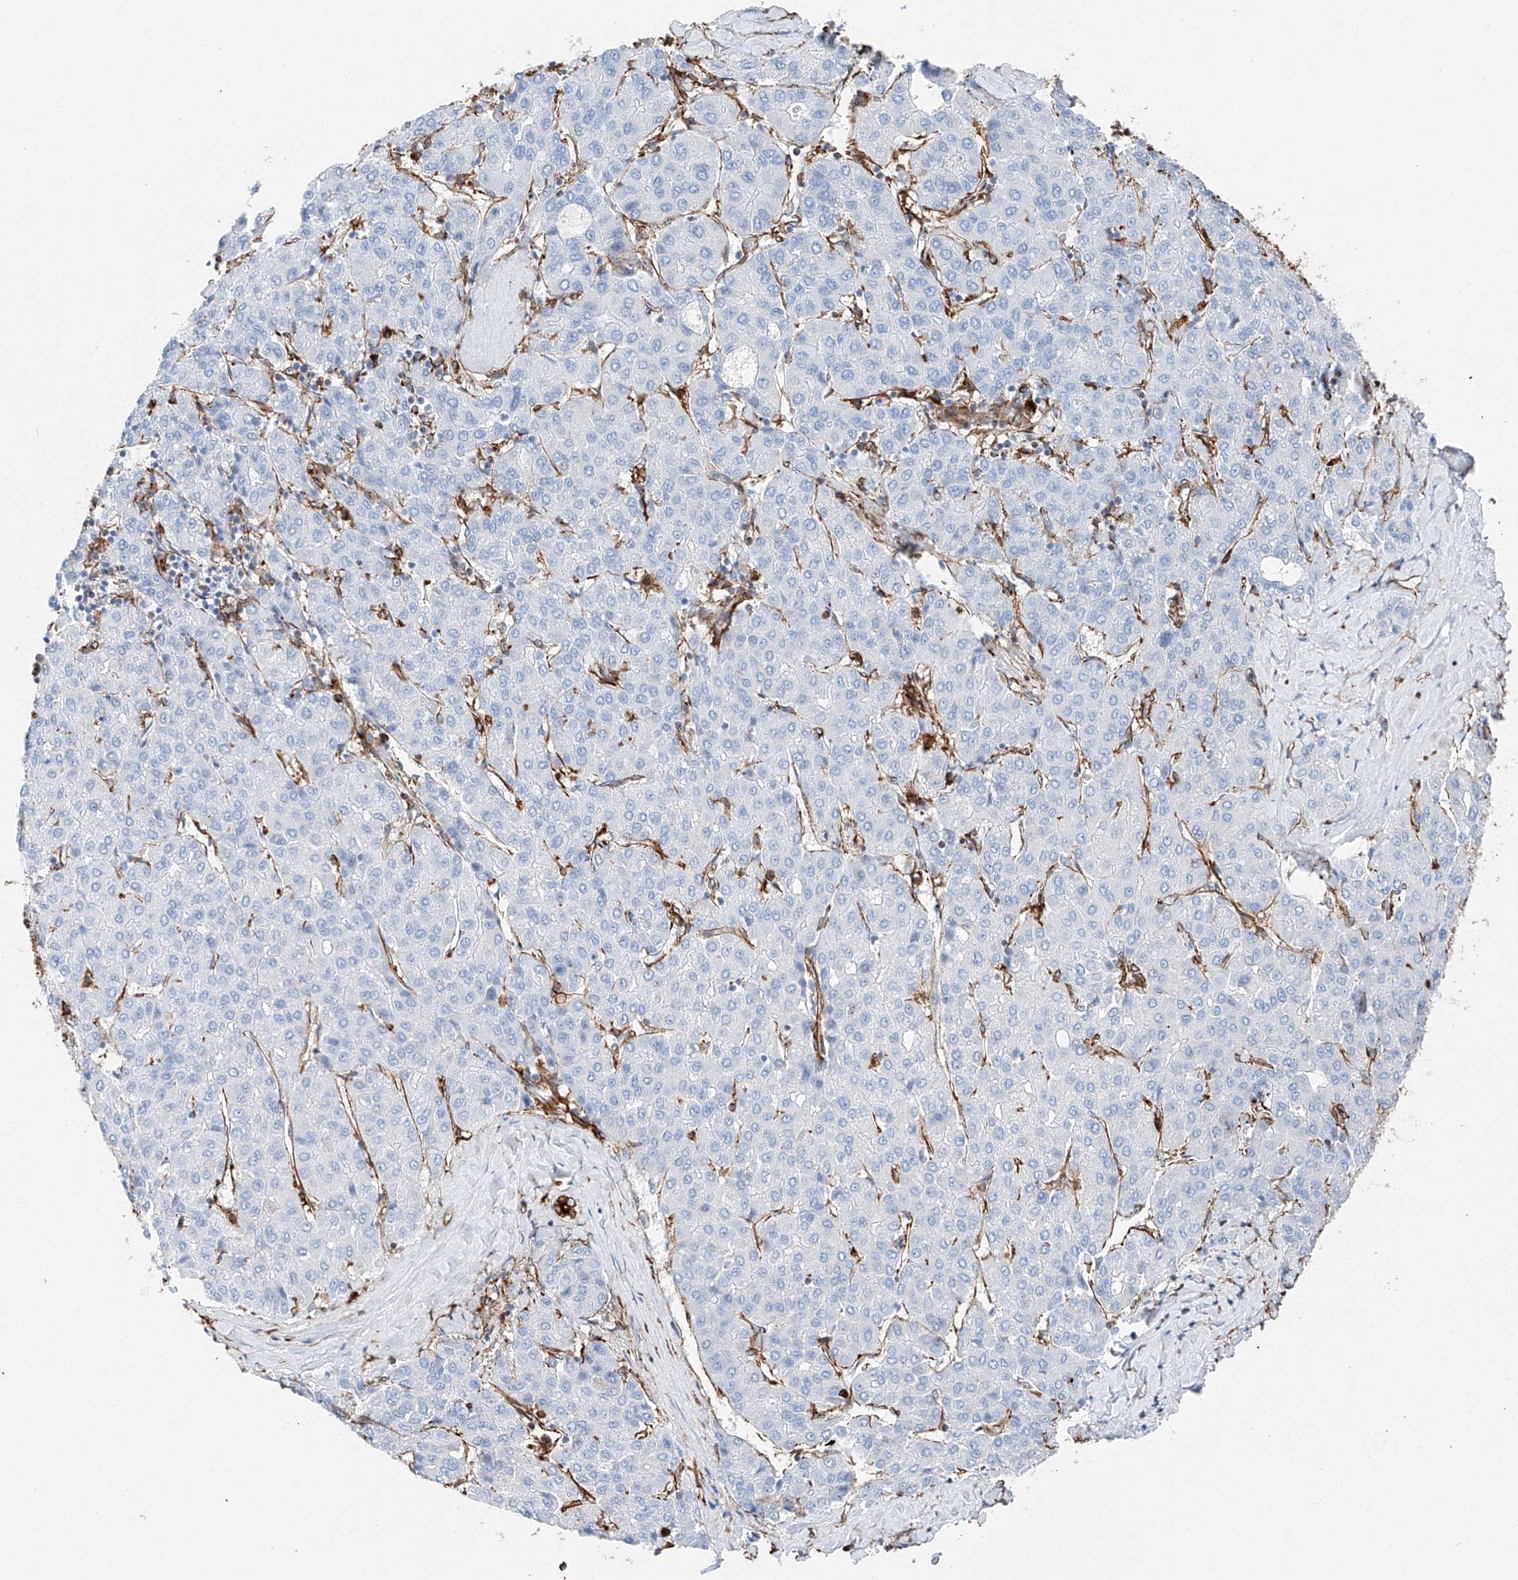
{"staining": {"intensity": "negative", "quantity": "none", "location": "none"}, "tissue": "liver cancer", "cell_type": "Tumor cells", "image_type": "cancer", "snomed": [{"axis": "morphology", "description": "Carcinoma, Hepatocellular, NOS"}, {"axis": "topography", "description": "Liver"}], "caption": "Protein analysis of liver hepatocellular carcinoma demonstrates no significant staining in tumor cells.", "gene": "ZNF804A", "patient": {"sex": "male", "age": 65}}